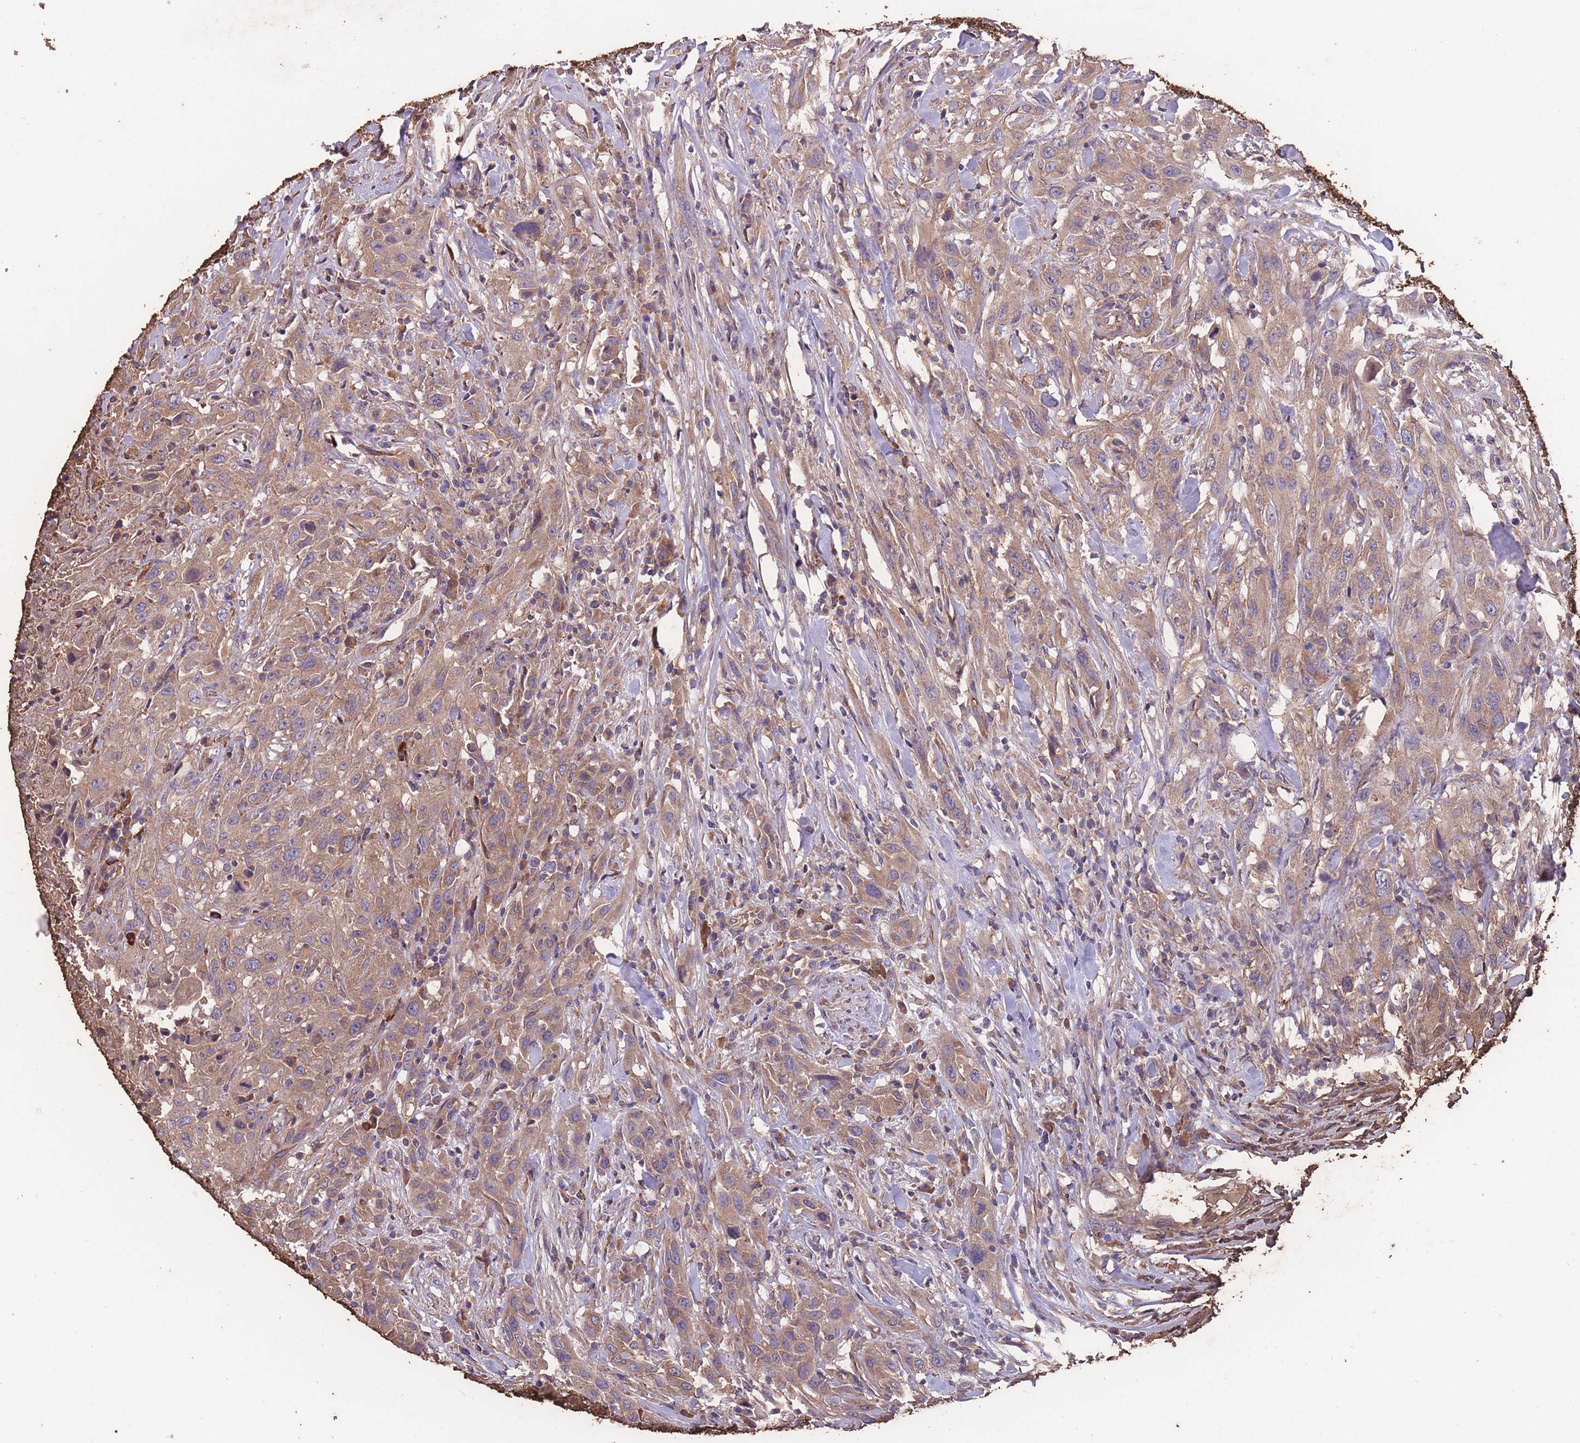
{"staining": {"intensity": "moderate", "quantity": ">75%", "location": "cytoplasmic/membranous"}, "tissue": "urothelial cancer", "cell_type": "Tumor cells", "image_type": "cancer", "snomed": [{"axis": "morphology", "description": "Urothelial carcinoma, High grade"}, {"axis": "topography", "description": "Urinary bladder"}], "caption": "This is an image of immunohistochemistry (IHC) staining of high-grade urothelial carcinoma, which shows moderate positivity in the cytoplasmic/membranous of tumor cells.", "gene": "STIM2", "patient": {"sex": "male", "age": 61}}